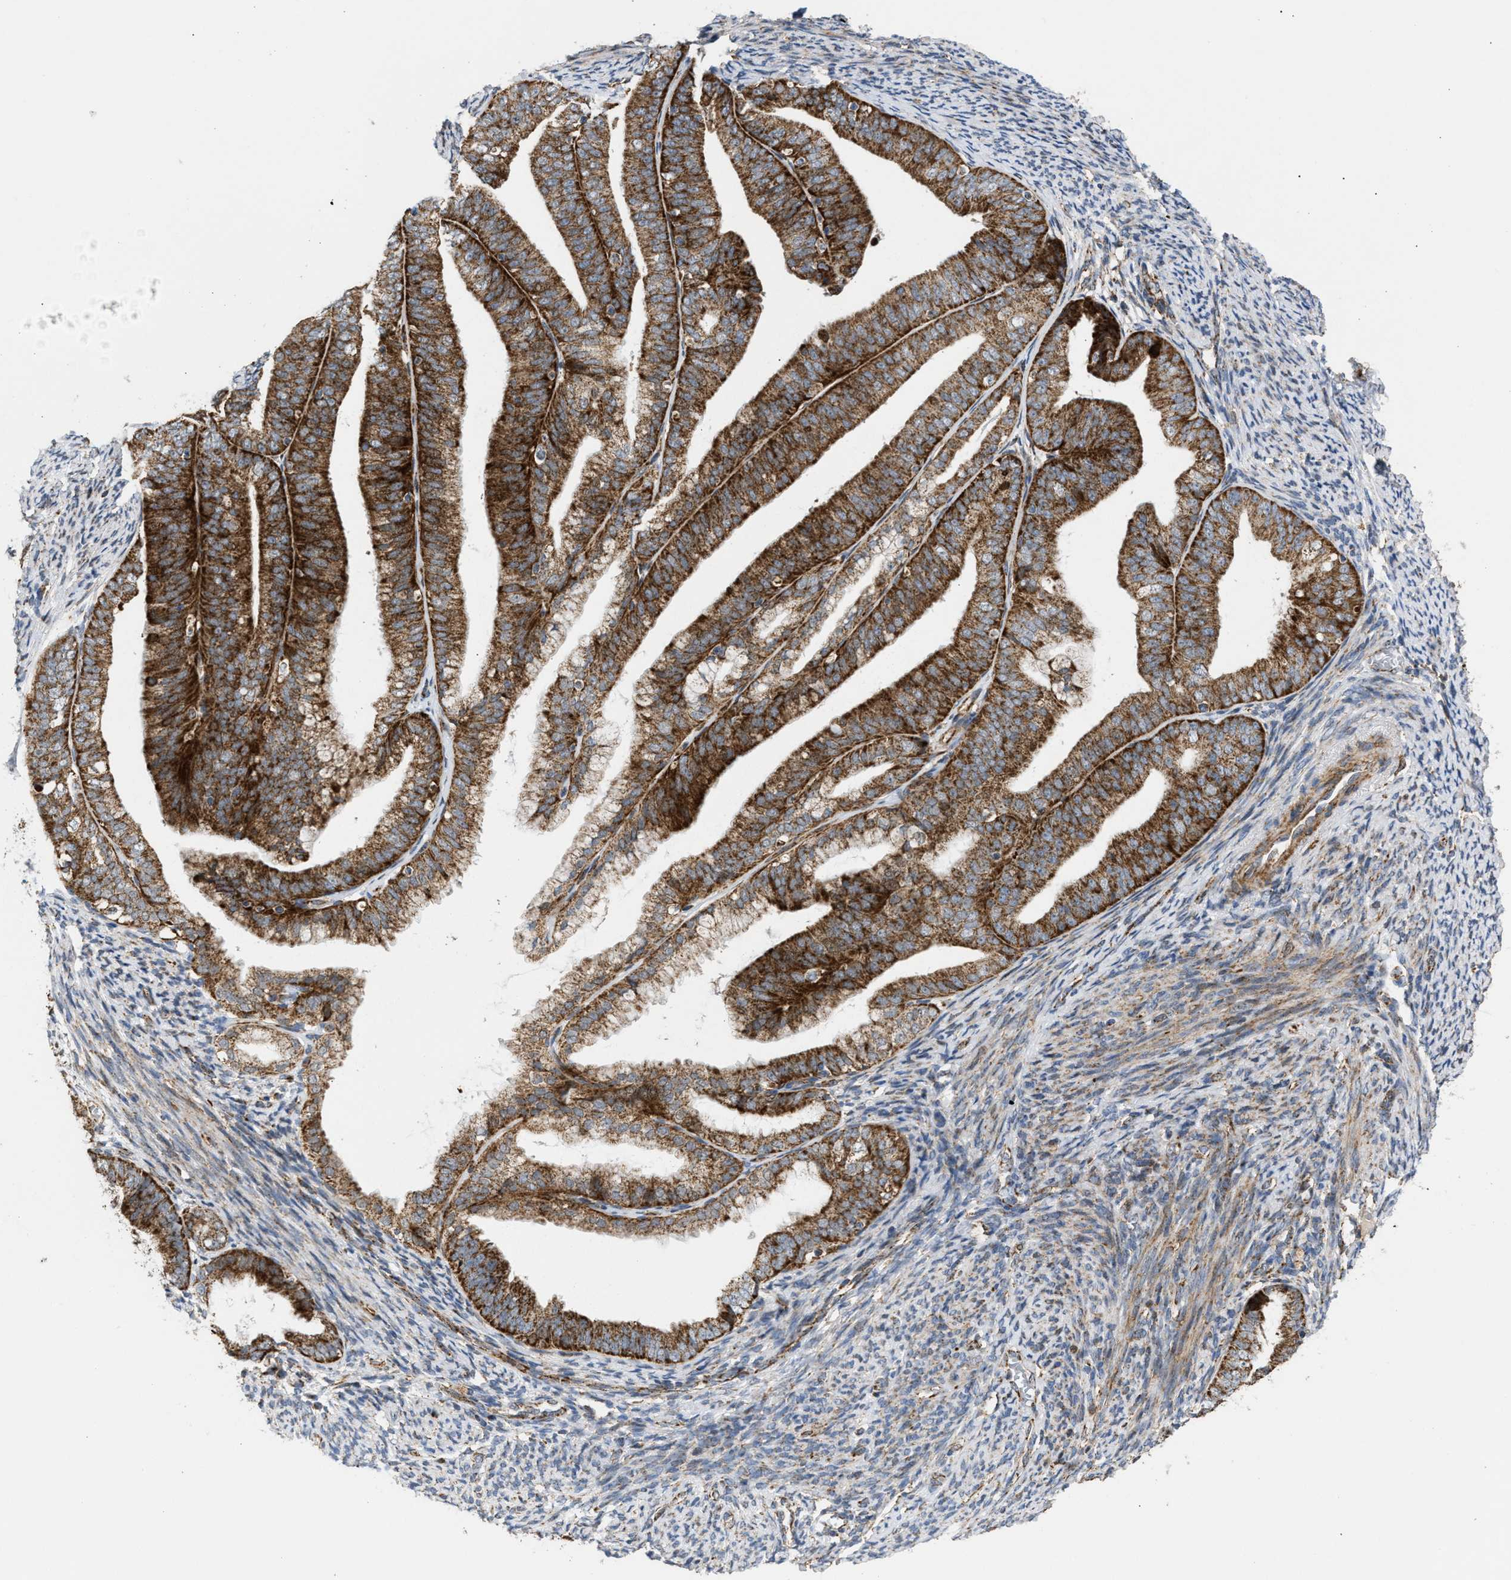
{"staining": {"intensity": "moderate", "quantity": ">75%", "location": "cytoplasmic/membranous"}, "tissue": "endometrial cancer", "cell_type": "Tumor cells", "image_type": "cancer", "snomed": [{"axis": "morphology", "description": "Adenocarcinoma, NOS"}, {"axis": "topography", "description": "Endometrium"}], "caption": "Brown immunohistochemical staining in endometrial adenocarcinoma displays moderate cytoplasmic/membranous expression in about >75% of tumor cells.", "gene": "TACO1", "patient": {"sex": "female", "age": 63}}